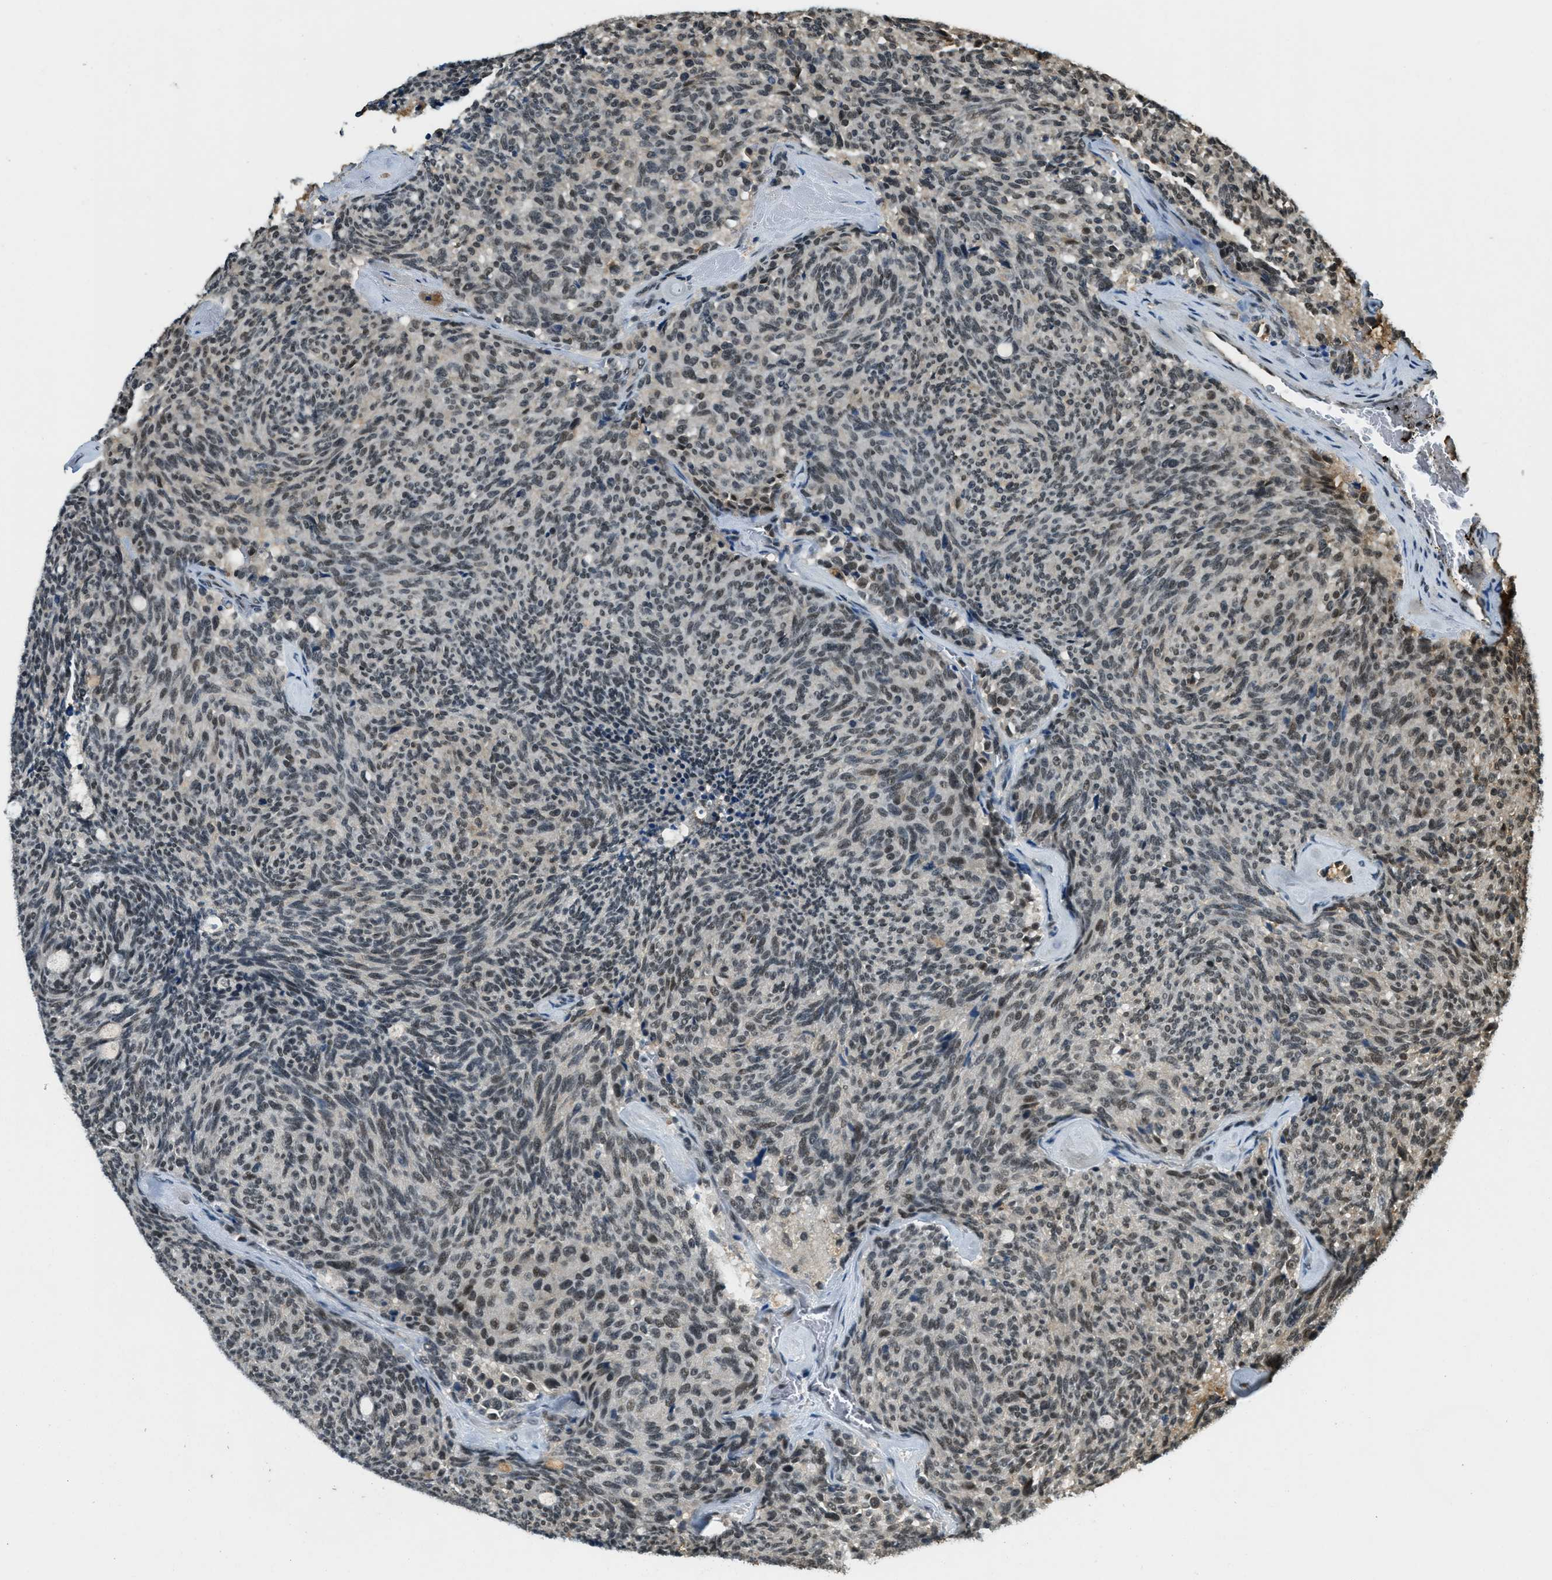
{"staining": {"intensity": "weak", "quantity": "25%-75%", "location": "nuclear"}, "tissue": "carcinoid", "cell_type": "Tumor cells", "image_type": "cancer", "snomed": [{"axis": "morphology", "description": "Carcinoid, malignant, NOS"}, {"axis": "topography", "description": "Pancreas"}], "caption": "Protein expression analysis of human carcinoid reveals weak nuclear expression in about 25%-75% of tumor cells.", "gene": "ZNF148", "patient": {"sex": "female", "age": 54}}